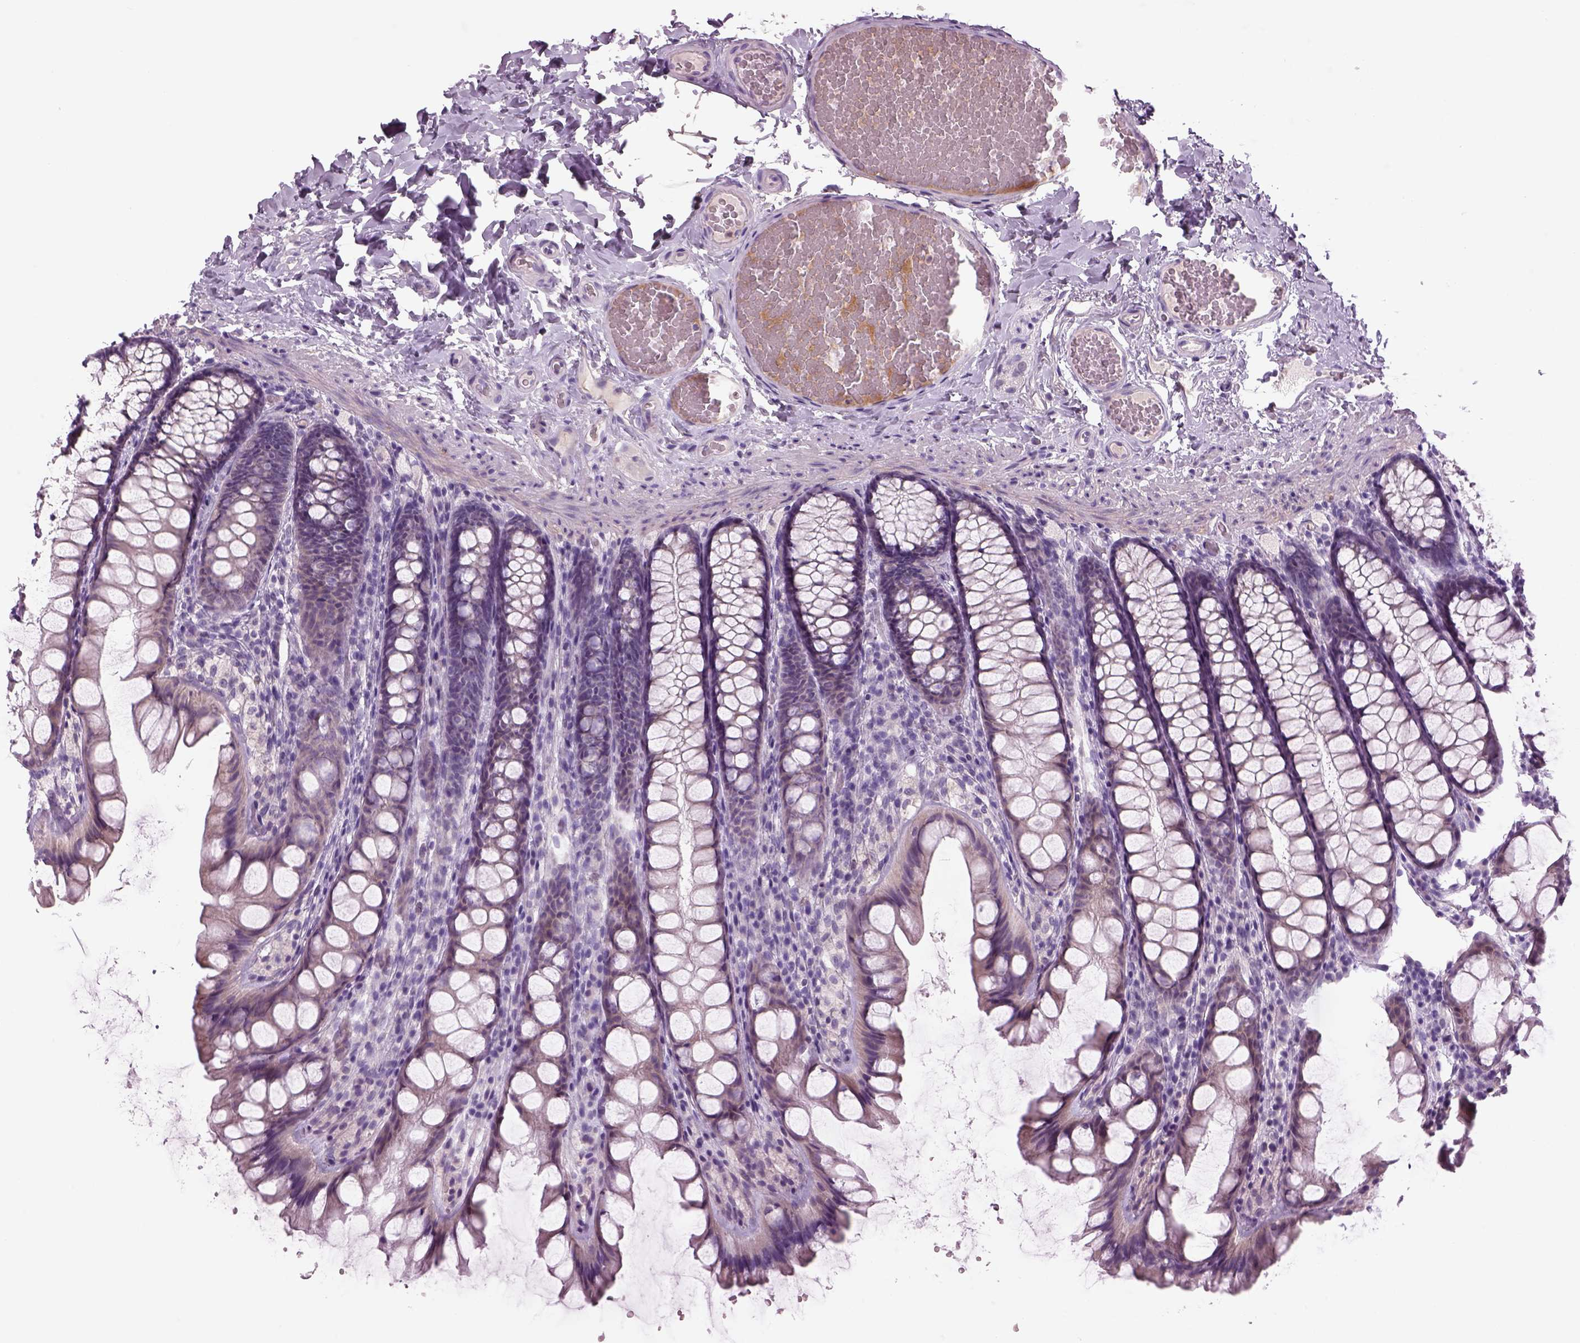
{"staining": {"intensity": "negative", "quantity": "none", "location": "none"}, "tissue": "colon", "cell_type": "Endothelial cells", "image_type": "normal", "snomed": [{"axis": "morphology", "description": "Normal tissue, NOS"}, {"axis": "topography", "description": "Colon"}], "caption": "Immunohistochemistry (IHC) micrograph of unremarkable colon: human colon stained with DAB demonstrates no significant protein staining in endothelial cells.", "gene": "MDH1B", "patient": {"sex": "male", "age": 47}}